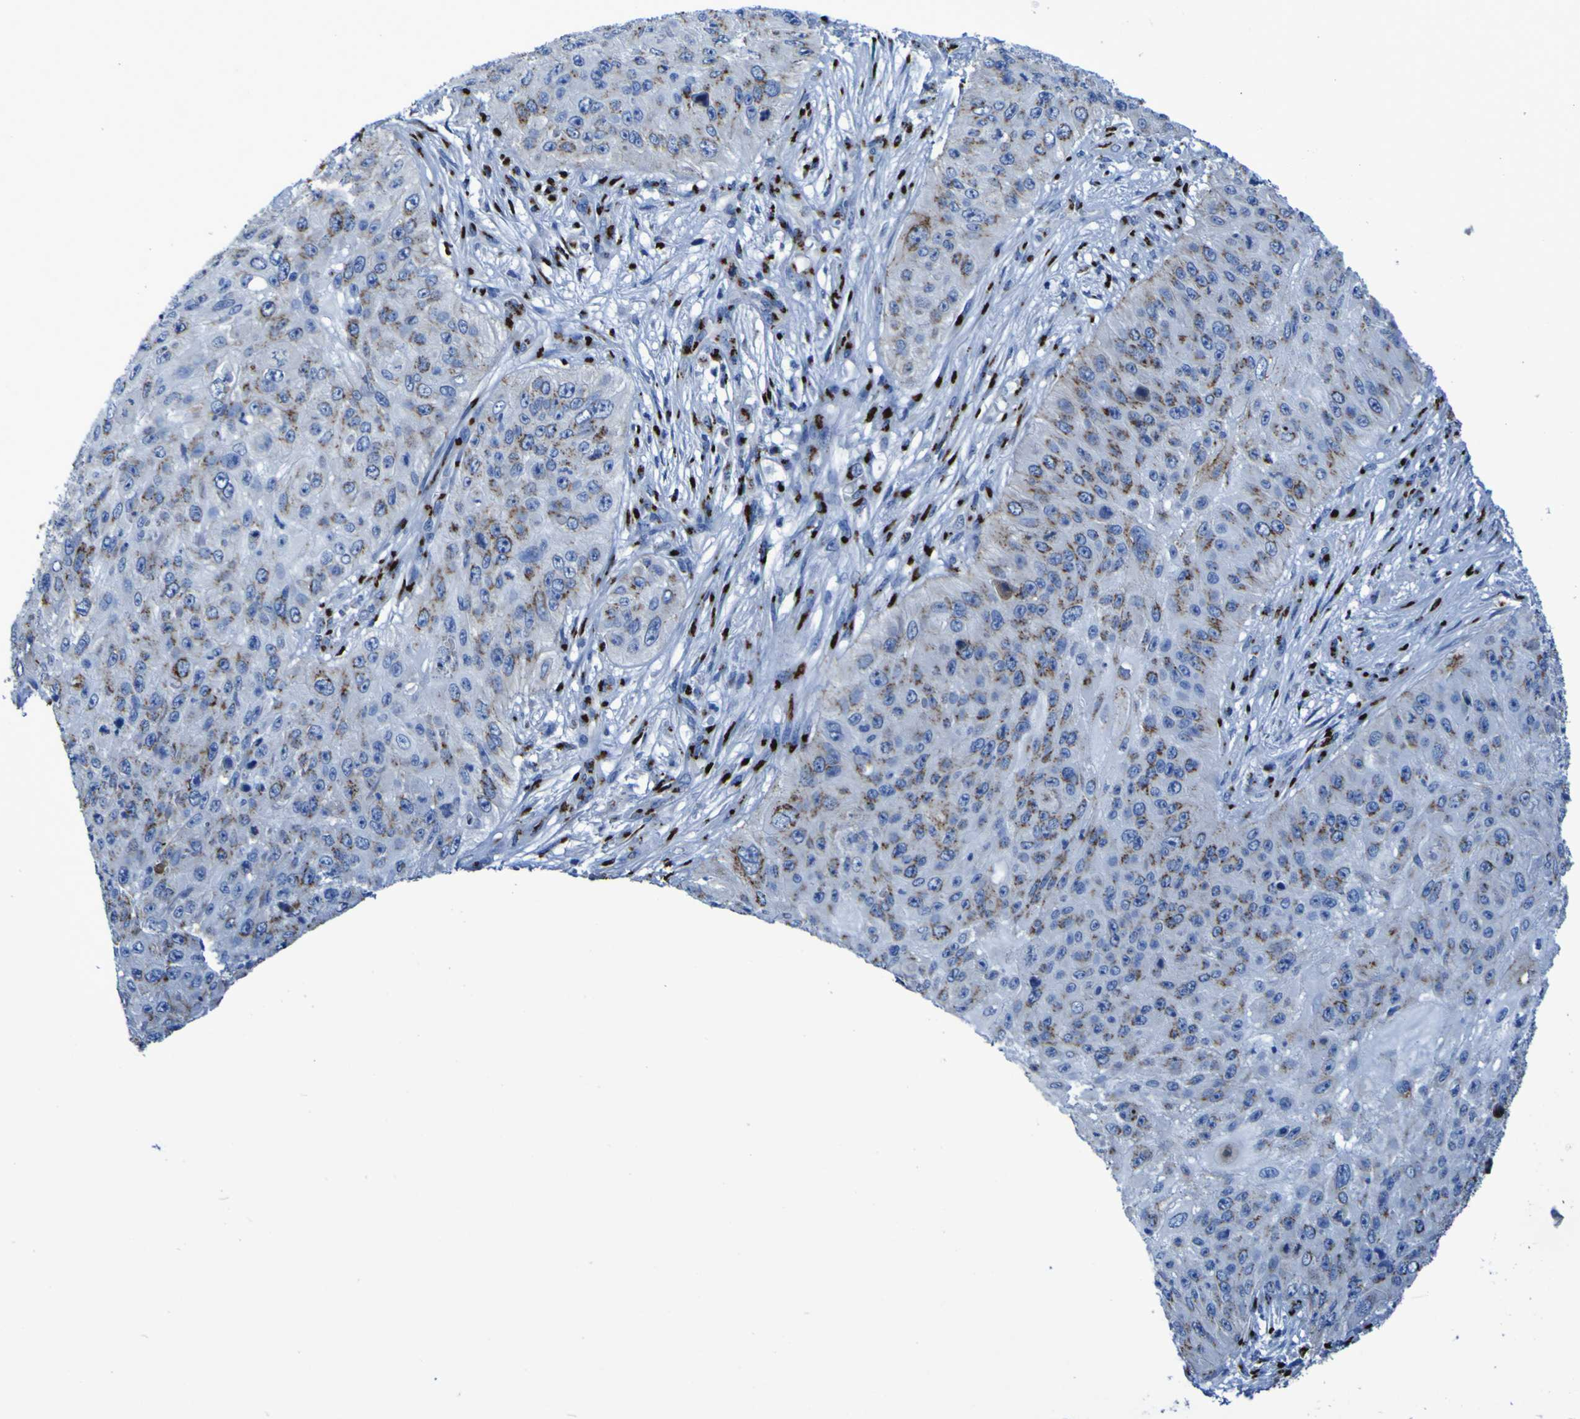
{"staining": {"intensity": "moderate", "quantity": ">75%", "location": "cytoplasmic/membranous"}, "tissue": "skin cancer", "cell_type": "Tumor cells", "image_type": "cancer", "snomed": [{"axis": "morphology", "description": "Squamous cell carcinoma, NOS"}, {"axis": "topography", "description": "Skin"}], "caption": "A histopathology image showing moderate cytoplasmic/membranous positivity in about >75% of tumor cells in squamous cell carcinoma (skin), as visualized by brown immunohistochemical staining.", "gene": "GOLM1", "patient": {"sex": "female", "age": 80}}